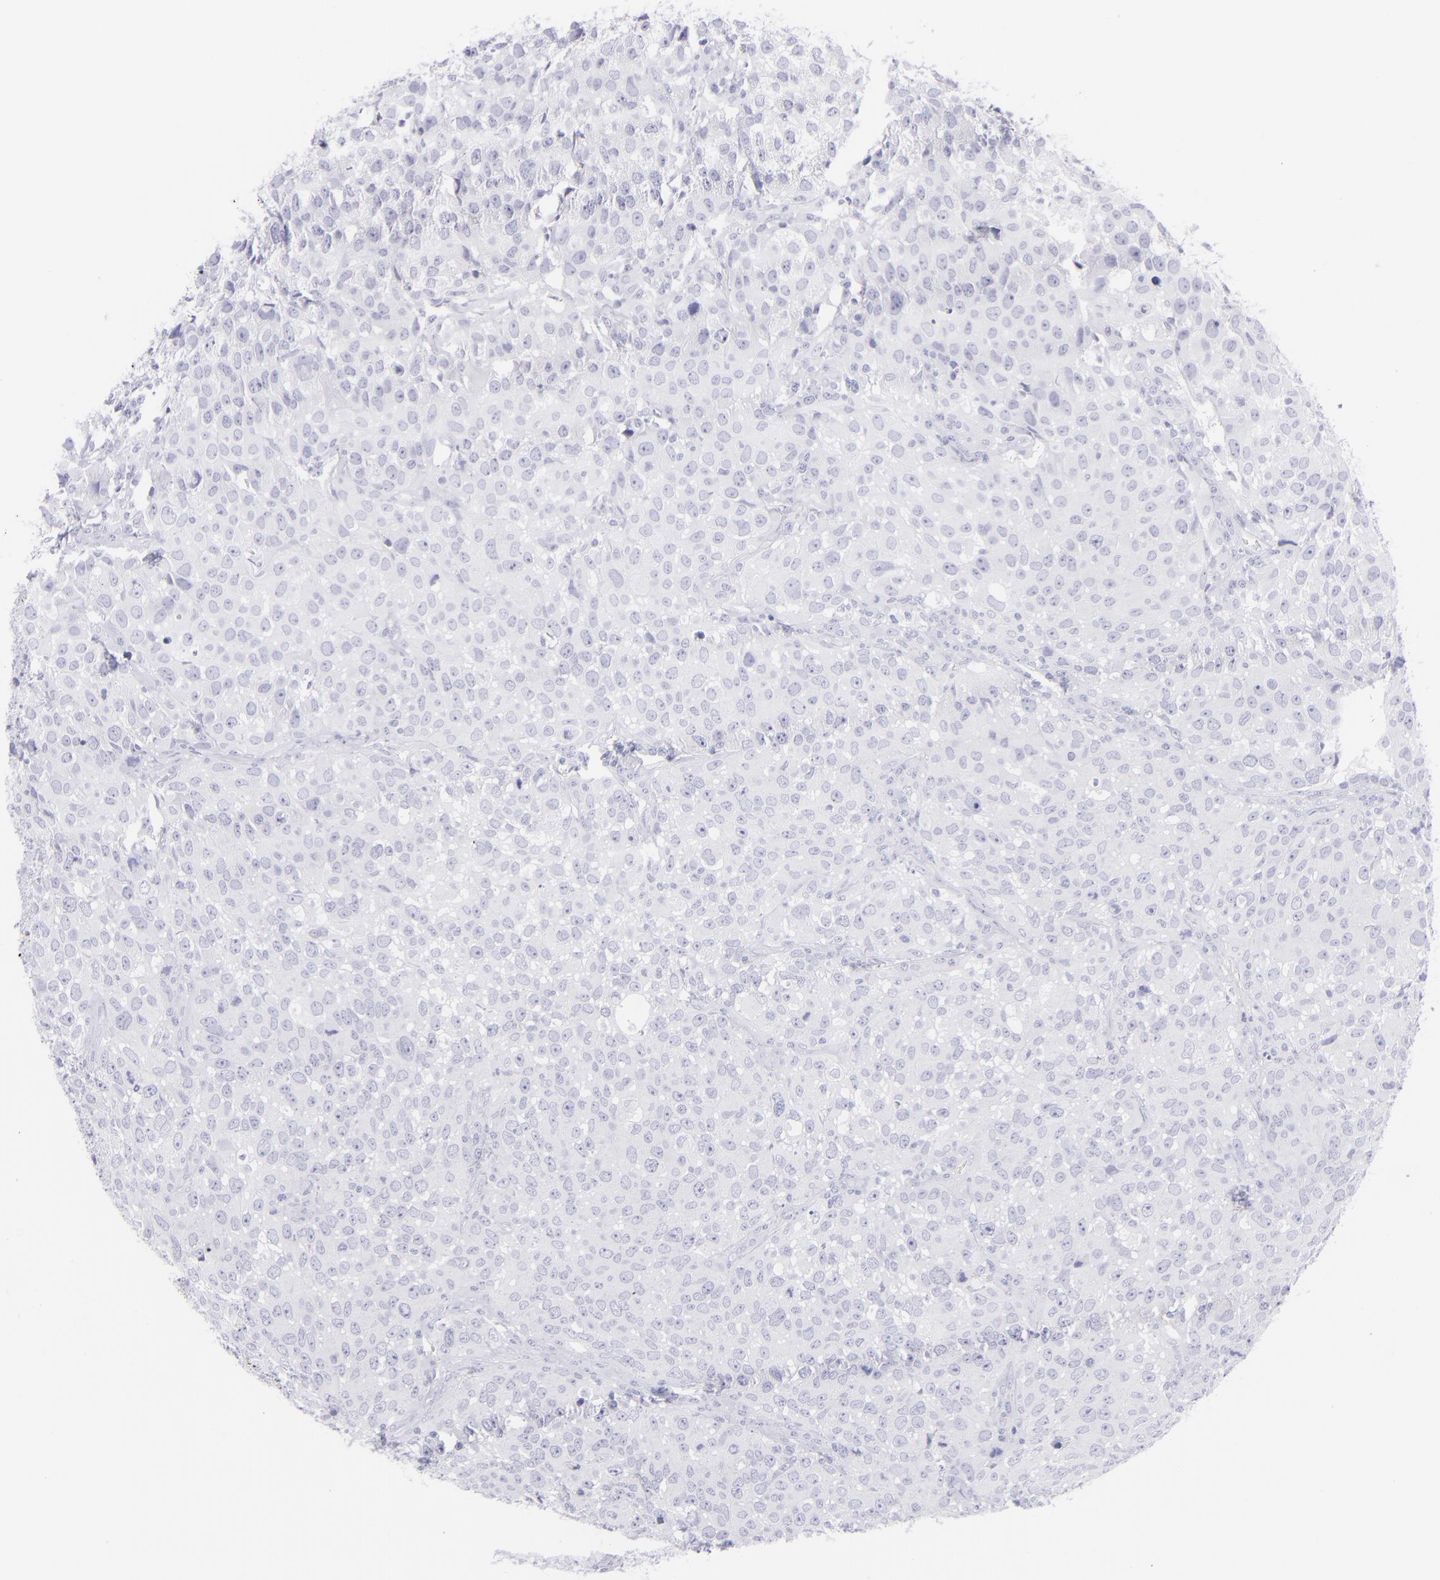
{"staining": {"intensity": "negative", "quantity": "none", "location": "none"}, "tissue": "urothelial cancer", "cell_type": "Tumor cells", "image_type": "cancer", "snomed": [{"axis": "morphology", "description": "Urothelial carcinoma, High grade"}, {"axis": "topography", "description": "Urinary bladder"}], "caption": "This is a photomicrograph of IHC staining of urothelial cancer, which shows no positivity in tumor cells.", "gene": "CNP", "patient": {"sex": "female", "age": 75}}